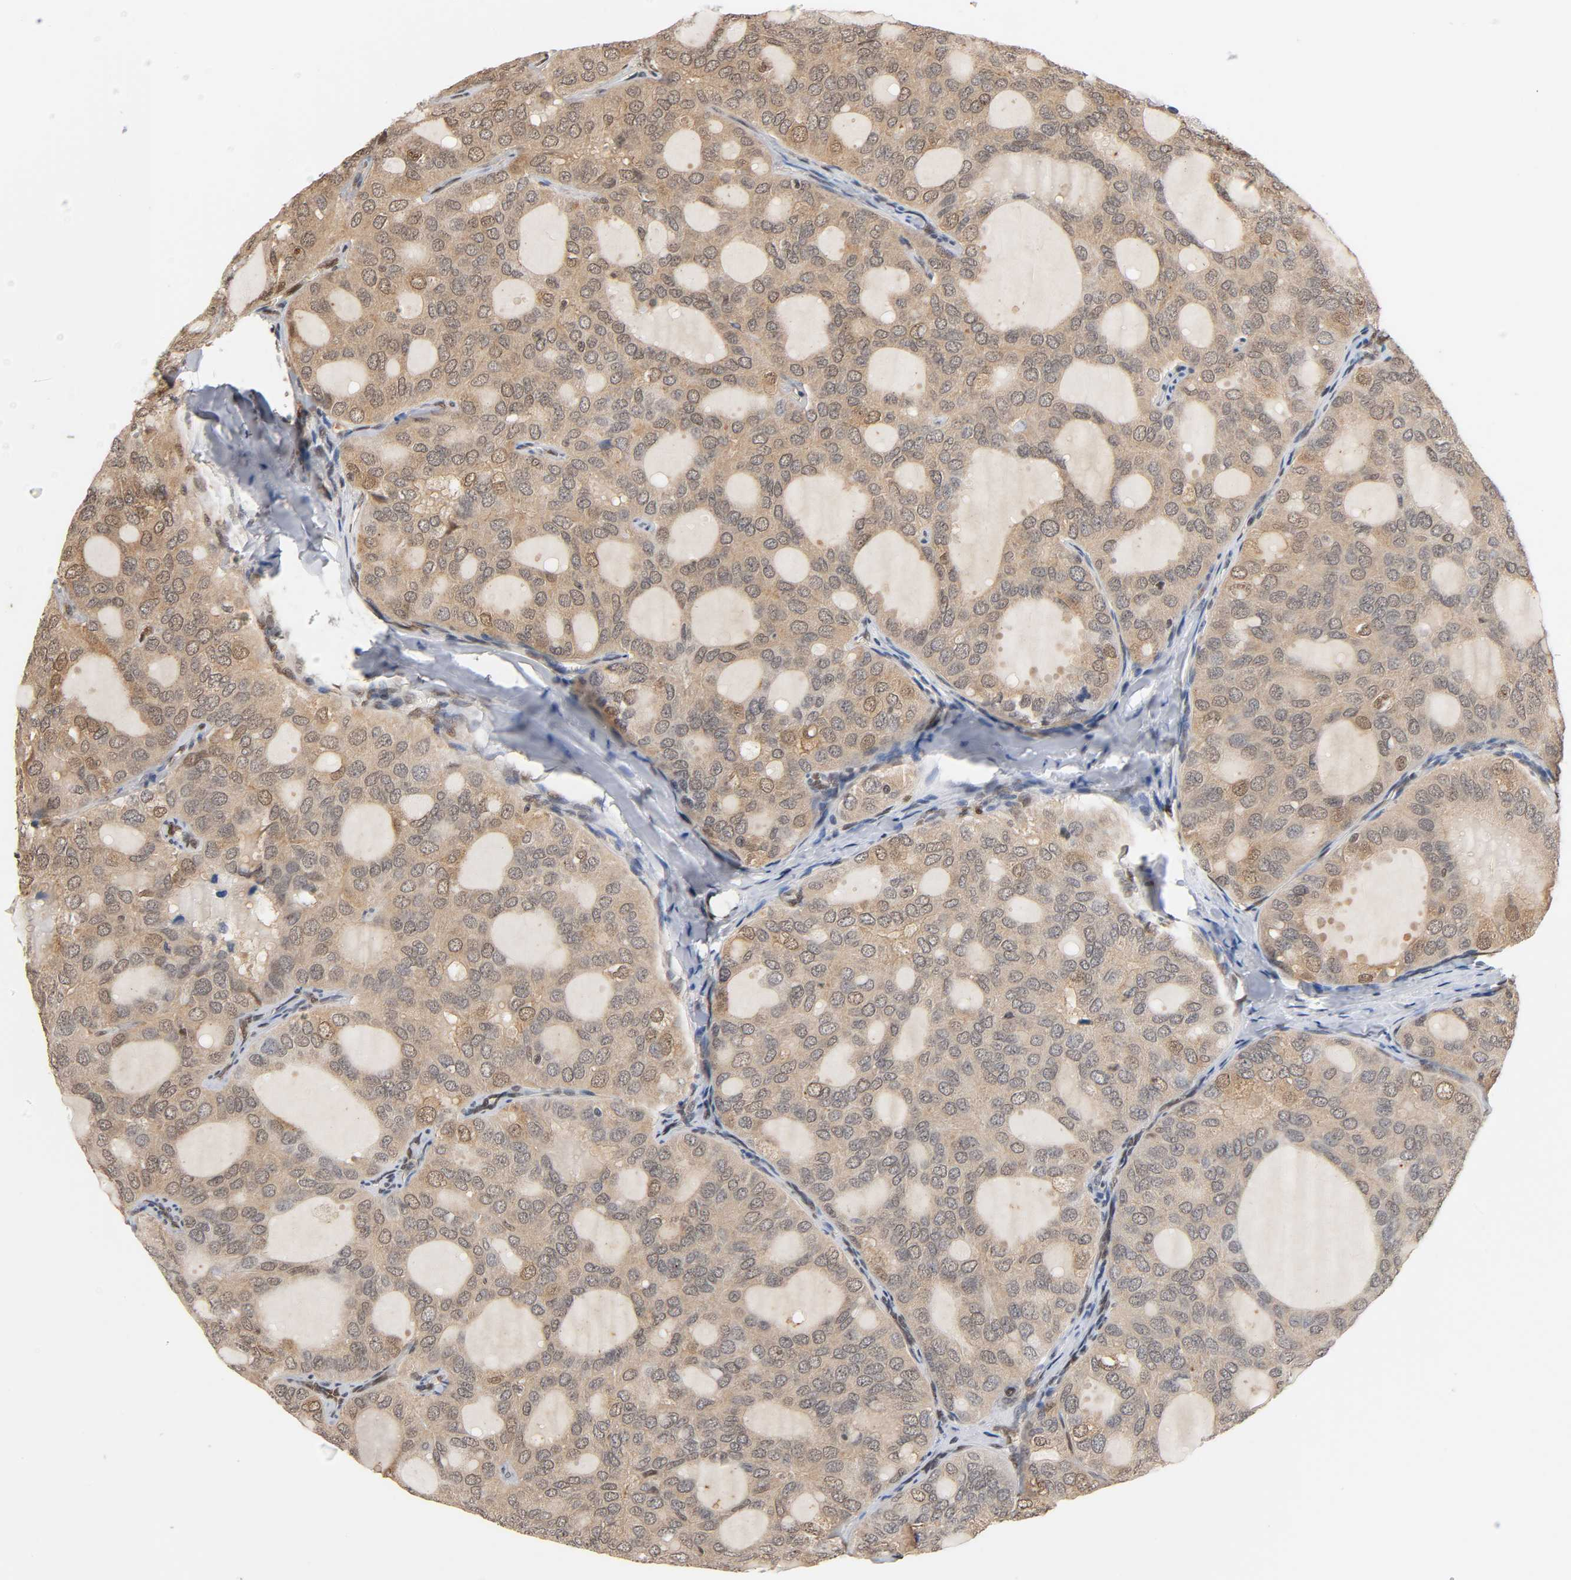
{"staining": {"intensity": "moderate", "quantity": "25%-75%", "location": "cytoplasmic/membranous,nuclear"}, "tissue": "thyroid cancer", "cell_type": "Tumor cells", "image_type": "cancer", "snomed": [{"axis": "morphology", "description": "Follicular adenoma carcinoma, NOS"}, {"axis": "topography", "description": "Thyroid gland"}], "caption": "A high-resolution image shows immunohistochemistry staining of follicular adenoma carcinoma (thyroid), which reveals moderate cytoplasmic/membranous and nuclear expression in about 25%-75% of tumor cells. Immunohistochemistry (ihc) stains the protein in brown and the nuclei are stained blue.", "gene": "UBC", "patient": {"sex": "male", "age": 75}}